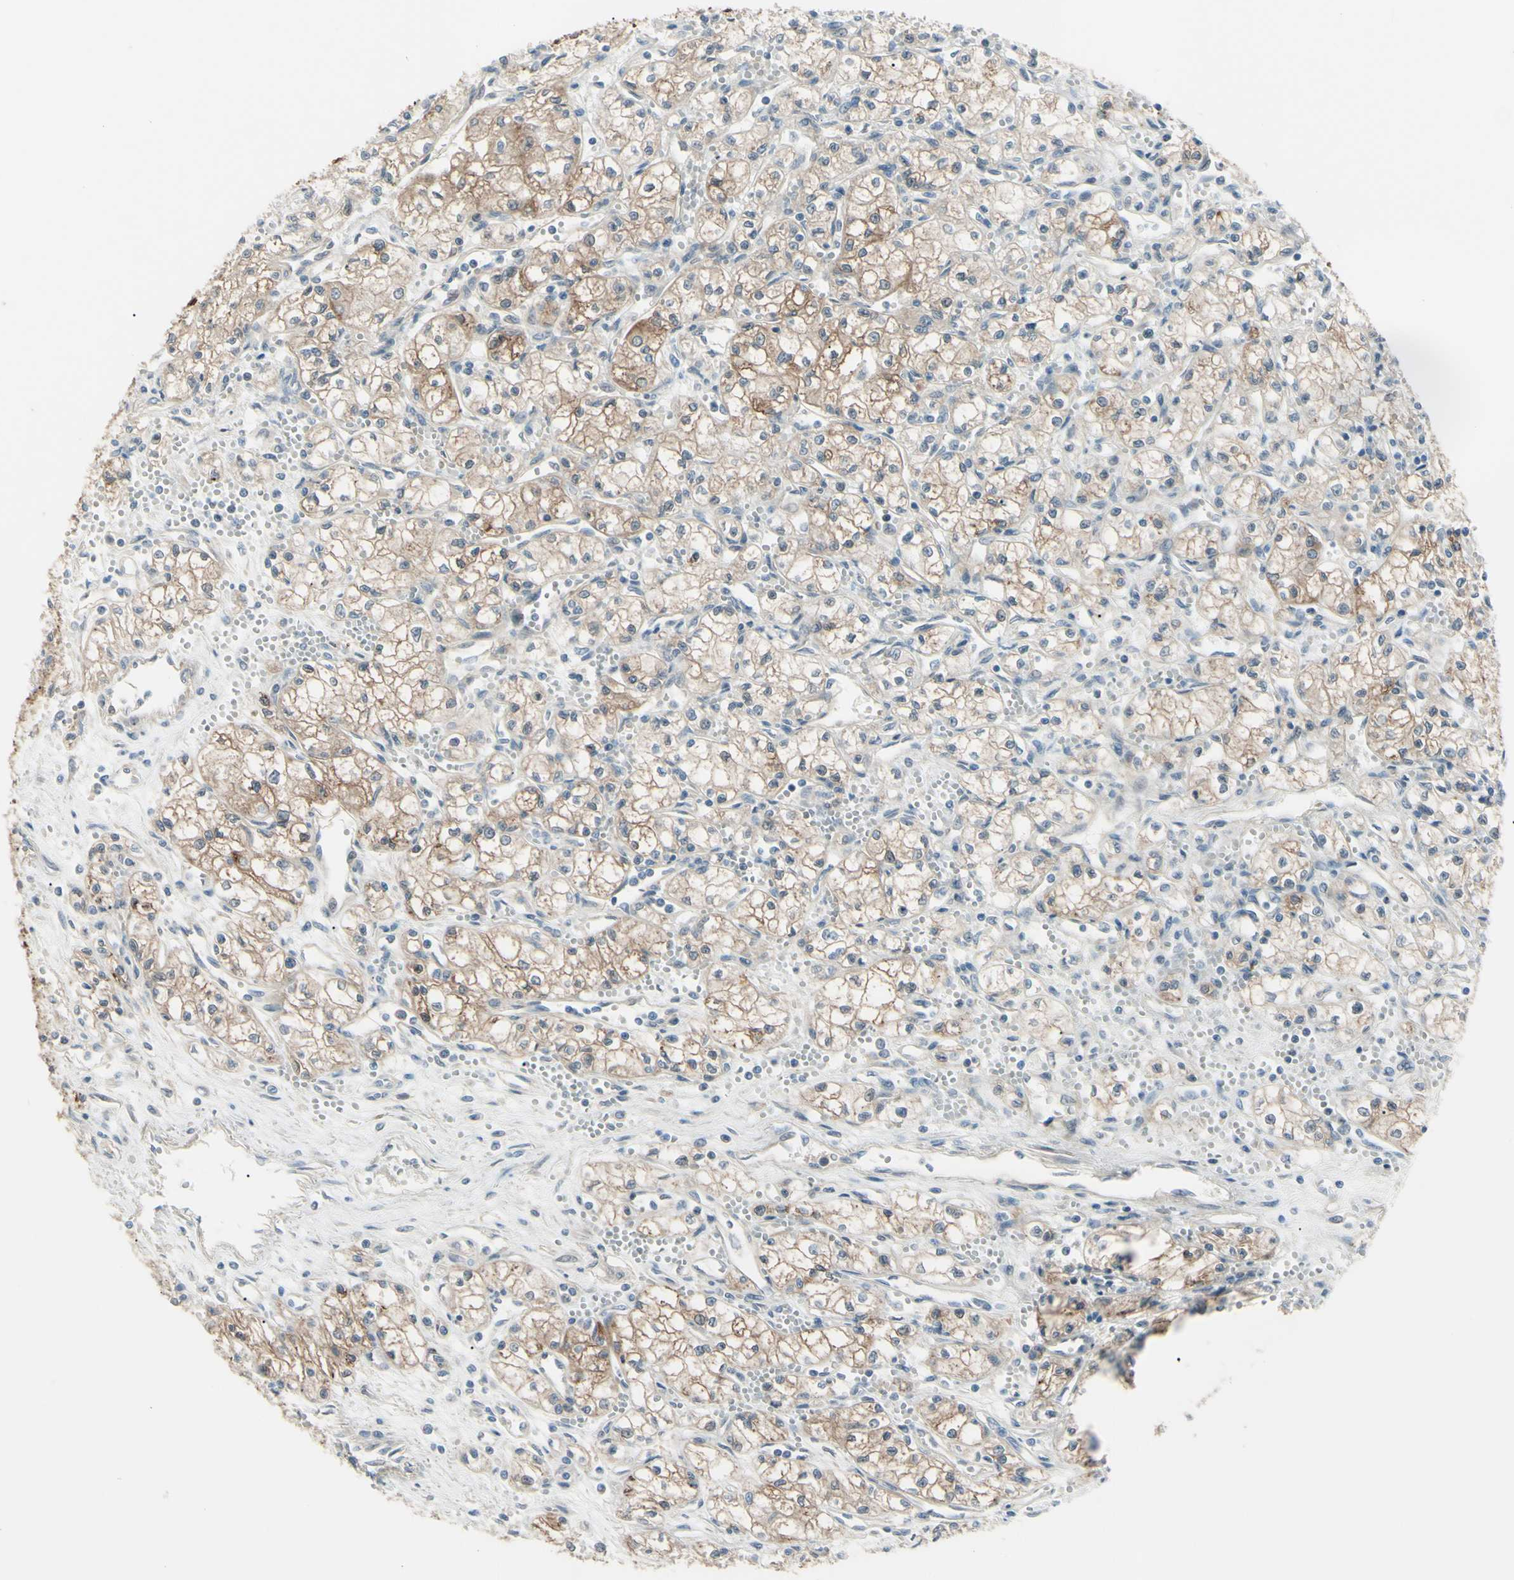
{"staining": {"intensity": "moderate", "quantity": ">75%", "location": "cytoplasmic/membranous"}, "tissue": "renal cancer", "cell_type": "Tumor cells", "image_type": "cancer", "snomed": [{"axis": "morphology", "description": "Normal tissue, NOS"}, {"axis": "morphology", "description": "Adenocarcinoma, NOS"}, {"axis": "topography", "description": "Kidney"}], "caption": "Immunohistochemical staining of human renal adenocarcinoma shows moderate cytoplasmic/membranous protein positivity in about >75% of tumor cells.", "gene": "LRRK1", "patient": {"sex": "male", "age": 59}}